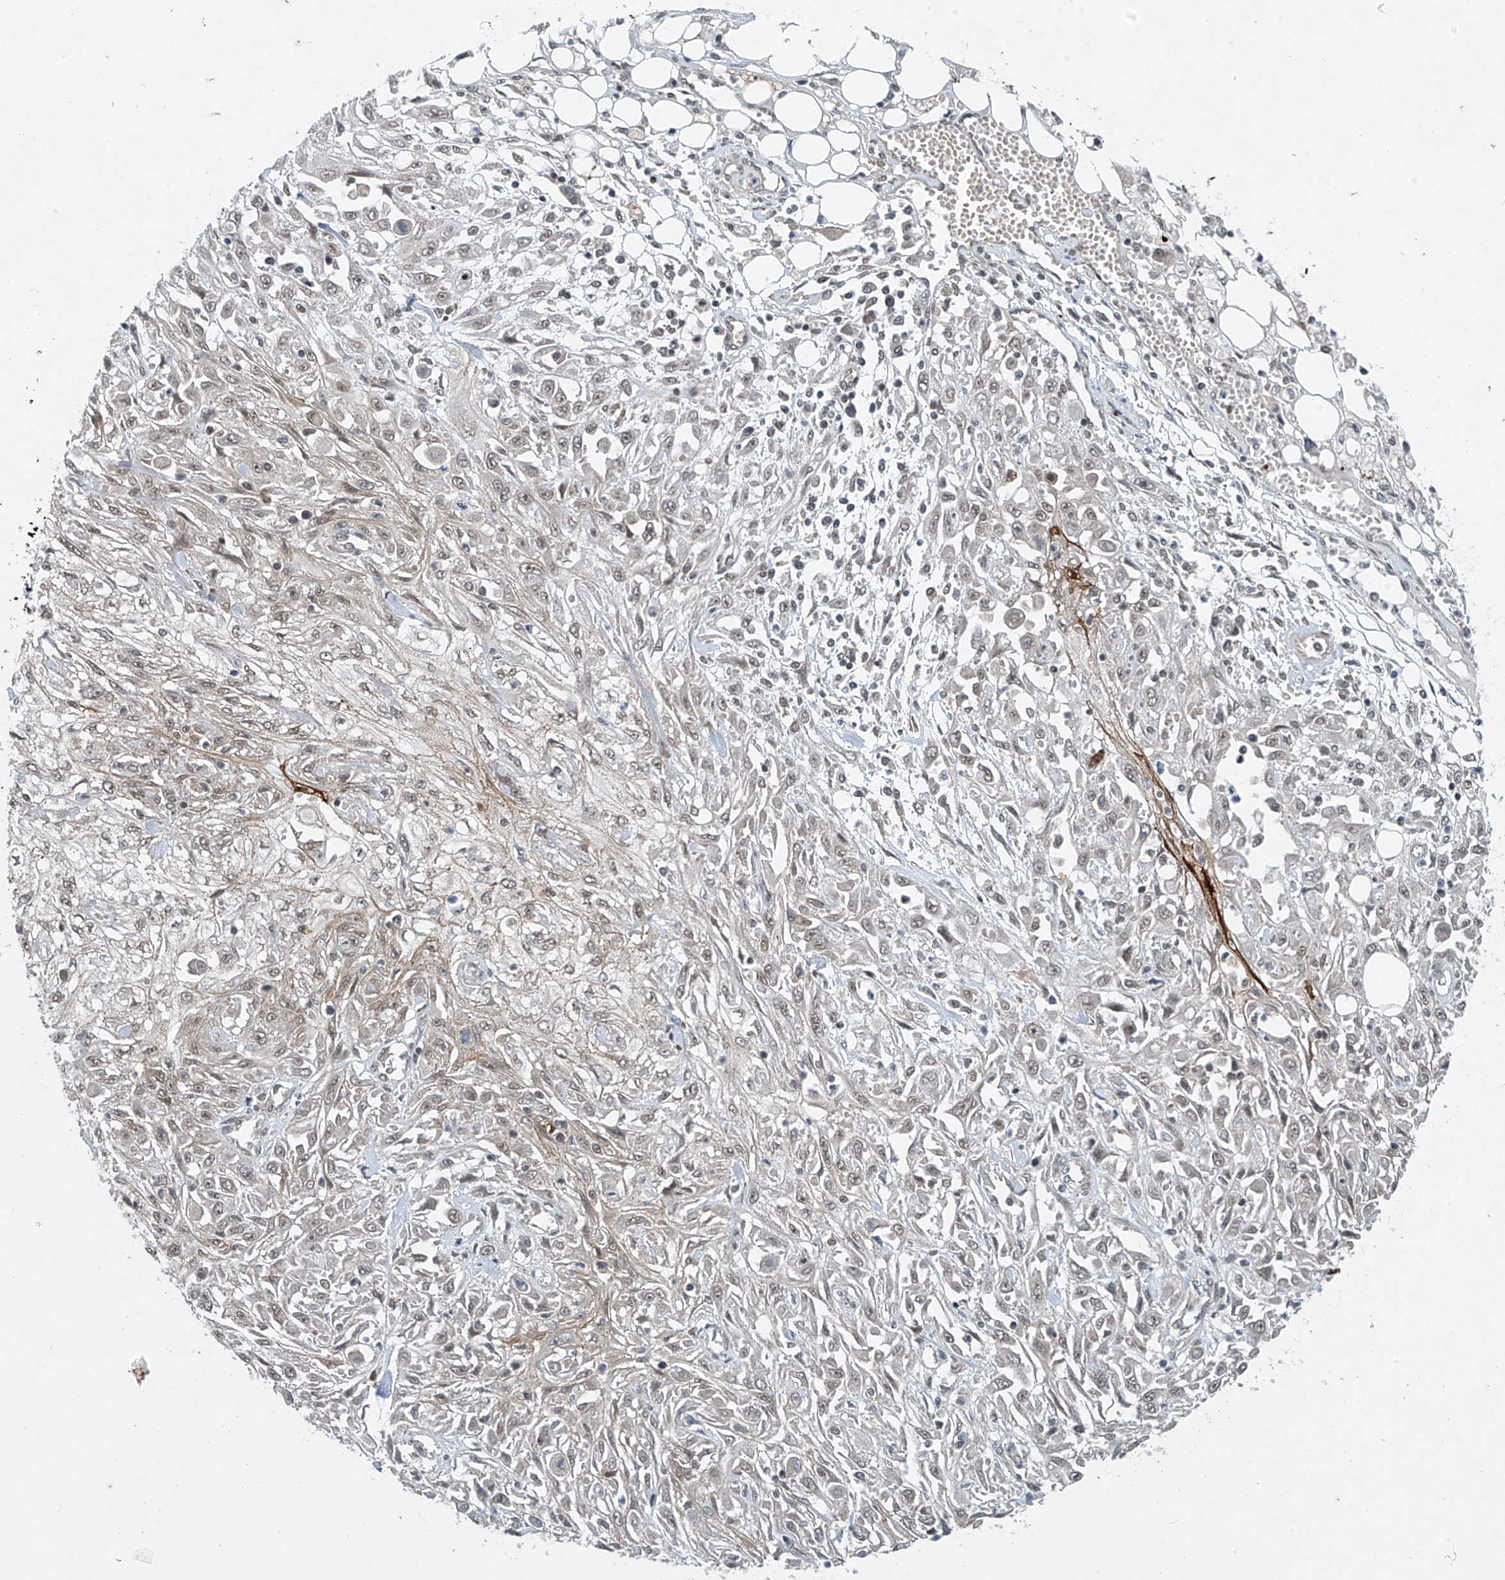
{"staining": {"intensity": "weak", "quantity": "25%-75%", "location": "nuclear"}, "tissue": "skin cancer", "cell_type": "Tumor cells", "image_type": "cancer", "snomed": [{"axis": "morphology", "description": "Squamous cell carcinoma, NOS"}, {"axis": "morphology", "description": "Squamous cell carcinoma, metastatic, NOS"}, {"axis": "topography", "description": "Skin"}, {"axis": "topography", "description": "Lymph node"}], "caption": "About 25%-75% of tumor cells in skin cancer display weak nuclear protein staining as visualized by brown immunohistochemical staining.", "gene": "TAF8", "patient": {"sex": "male", "age": 75}}